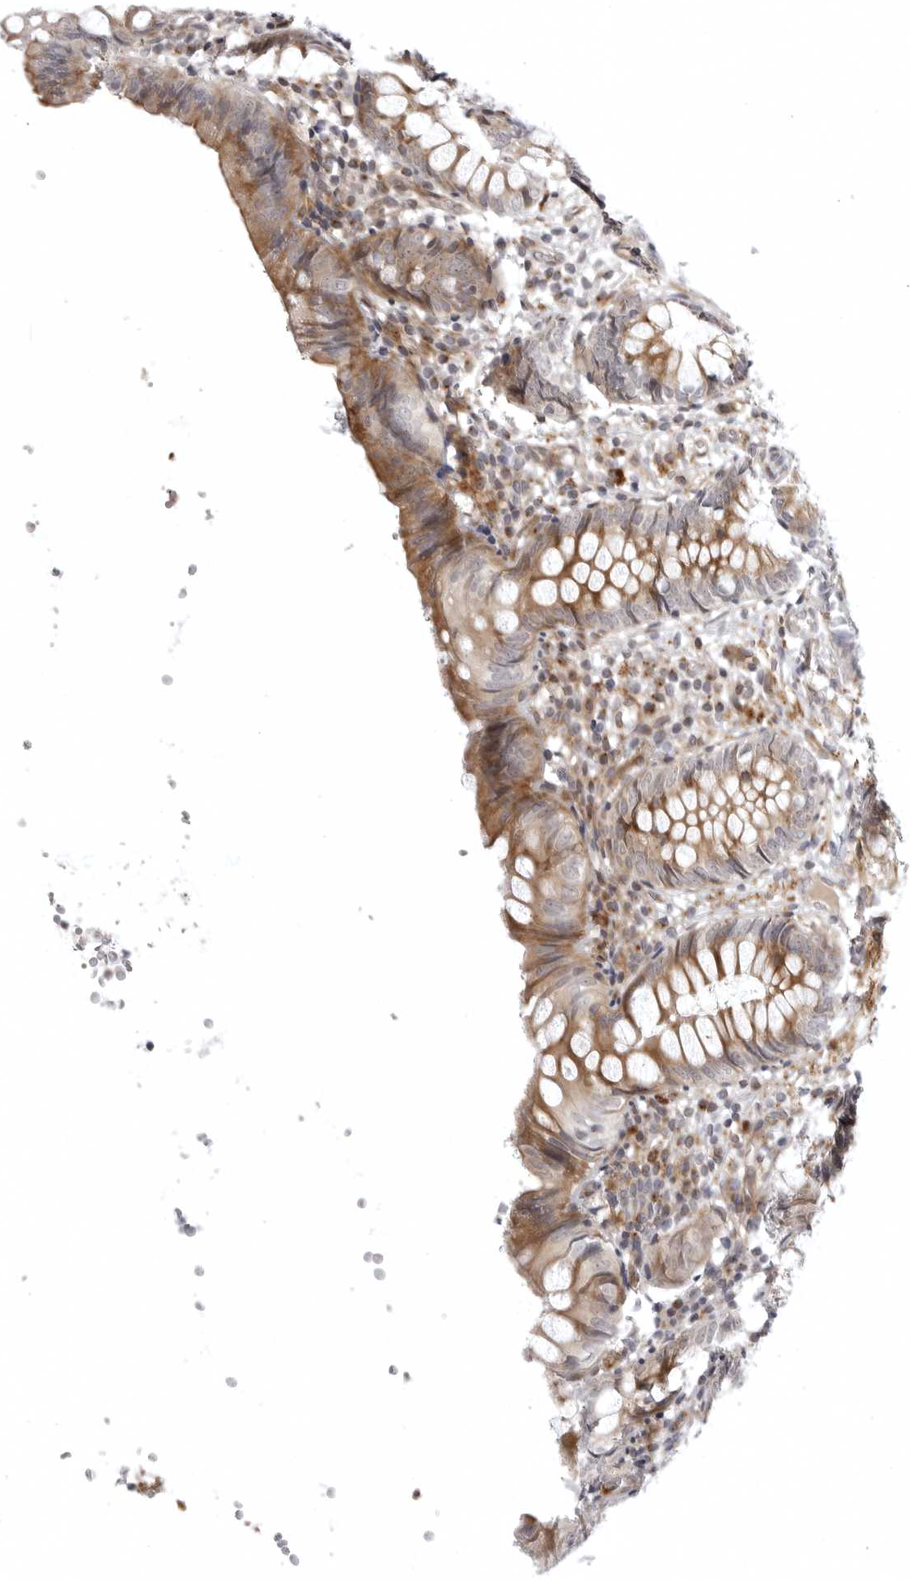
{"staining": {"intensity": "moderate", "quantity": ">75%", "location": "cytoplasmic/membranous"}, "tissue": "appendix", "cell_type": "Glandular cells", "image_type": "normal", "snomed": [{"axis": "morphology", "description": "Normal tissue, NOS"}, {"axis": "topography", "description": "Appendix"}], "caption": "A high-resolution micrograph shows IHC staining of benign appendix, which shows moderate cytoplasmic/membranous staining in about >75% of glandular cells. (DAB (3,3'-diaminobenzidine) IHC with brightfield microscopy, high magnification).", "gene": "CD300LD", "patient": {"sex": "male", "age": 8}}